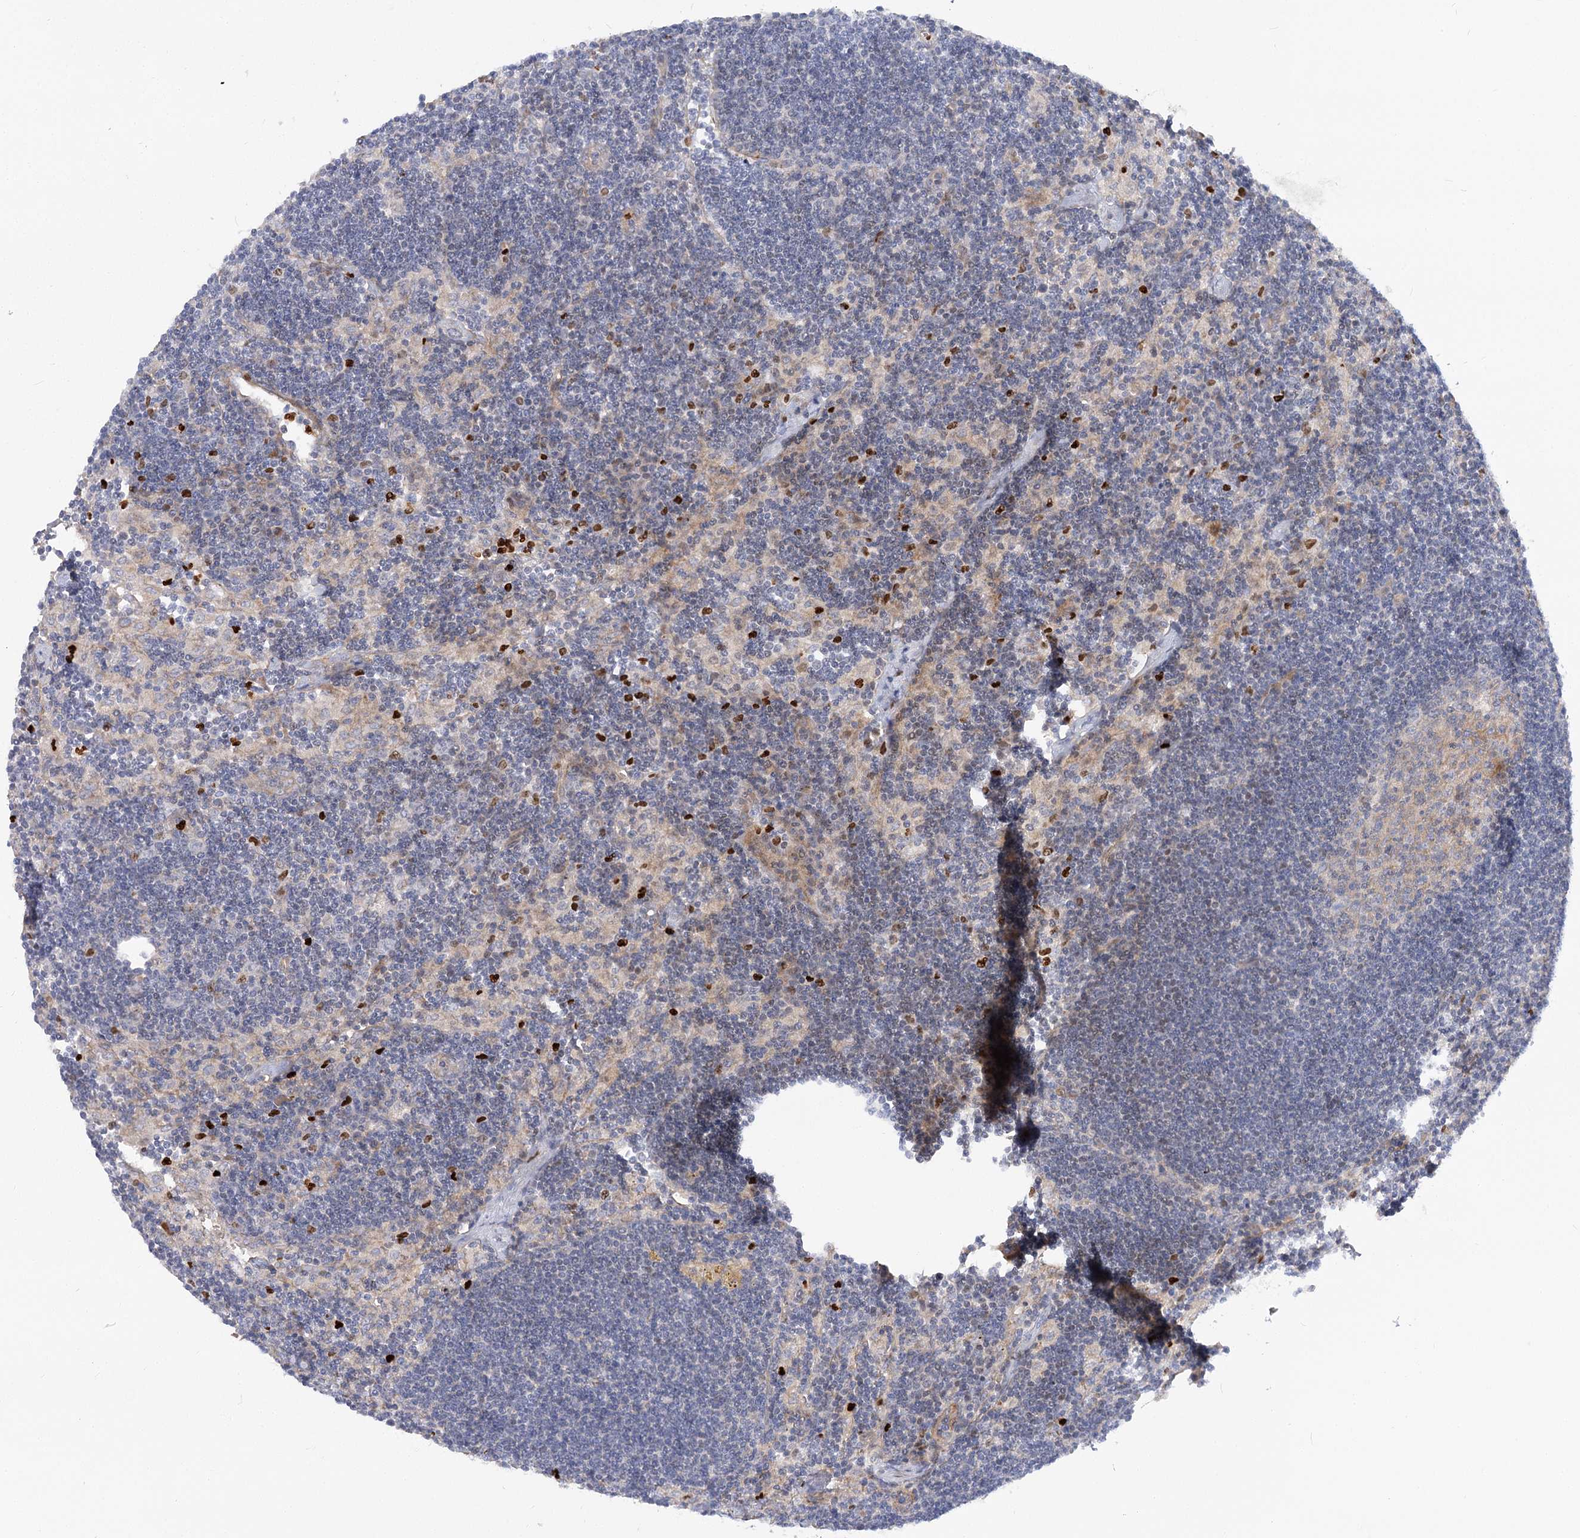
{"staining": {"intensity": "weak", "quantity": "<25%", "location": "cytoplasmic/membranous"}, "tissue": "lymph node", "cell_type": "Germinal center cells", "image_type": "normal", "snomed": [{"axis": "morphology", "description": "Normal tissue, NOS"}, {"axis": "topography", "description": "Lymph node"}], "caption": "A high-resolution micrograph shows immunohistochemistry staining of benign lymph node, which reveals no significant staining in germinal center cells.", "gene": "C11orf52", "patient": {"sex": "male", "age": 24}}